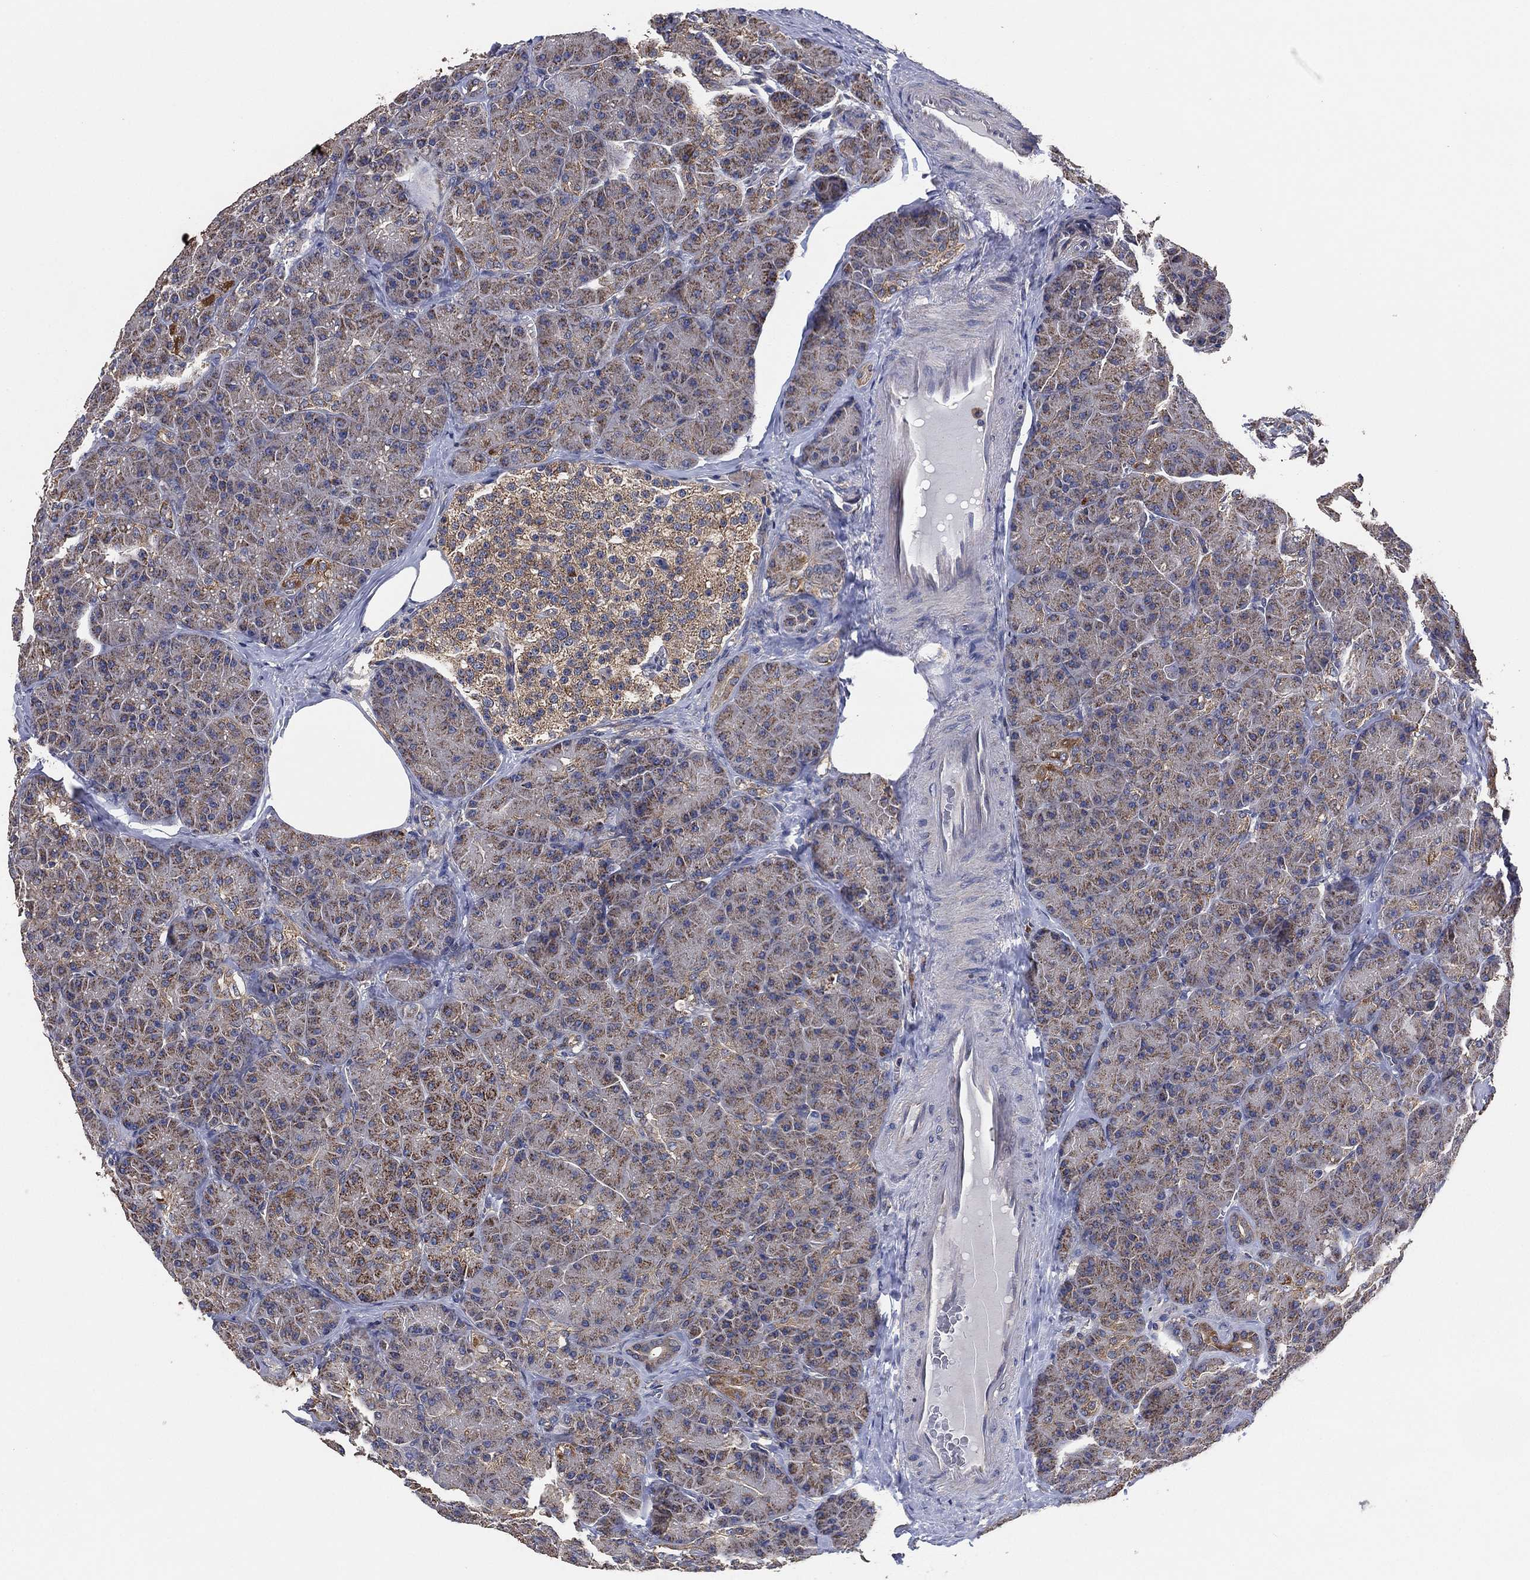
{"staining": {"intensity": "weak", "quantity": "25%-75%", "location": "cytoplasmic/membranous"}, "tissue": "pancreas", "cell_type": "Exocrine glandular cells", "image_type": "normal", "snomed": [{"axis": "morphology", "description": "Normal tissue, NOS"}, {"axis": "topography", "description": "Pancreas"}], "caption": "Immunohistochemical staining of normal pancreas reveals weak cytoplasmic/membranous protein positivity in approximately 25%-75% of exocrine glandular cells. Immunohistochemistry (ihc) stains the protein in brown and the nuclei are stained blue.", "gene": "LIMD1", "patient": {"sex": "male", "age": 57}}